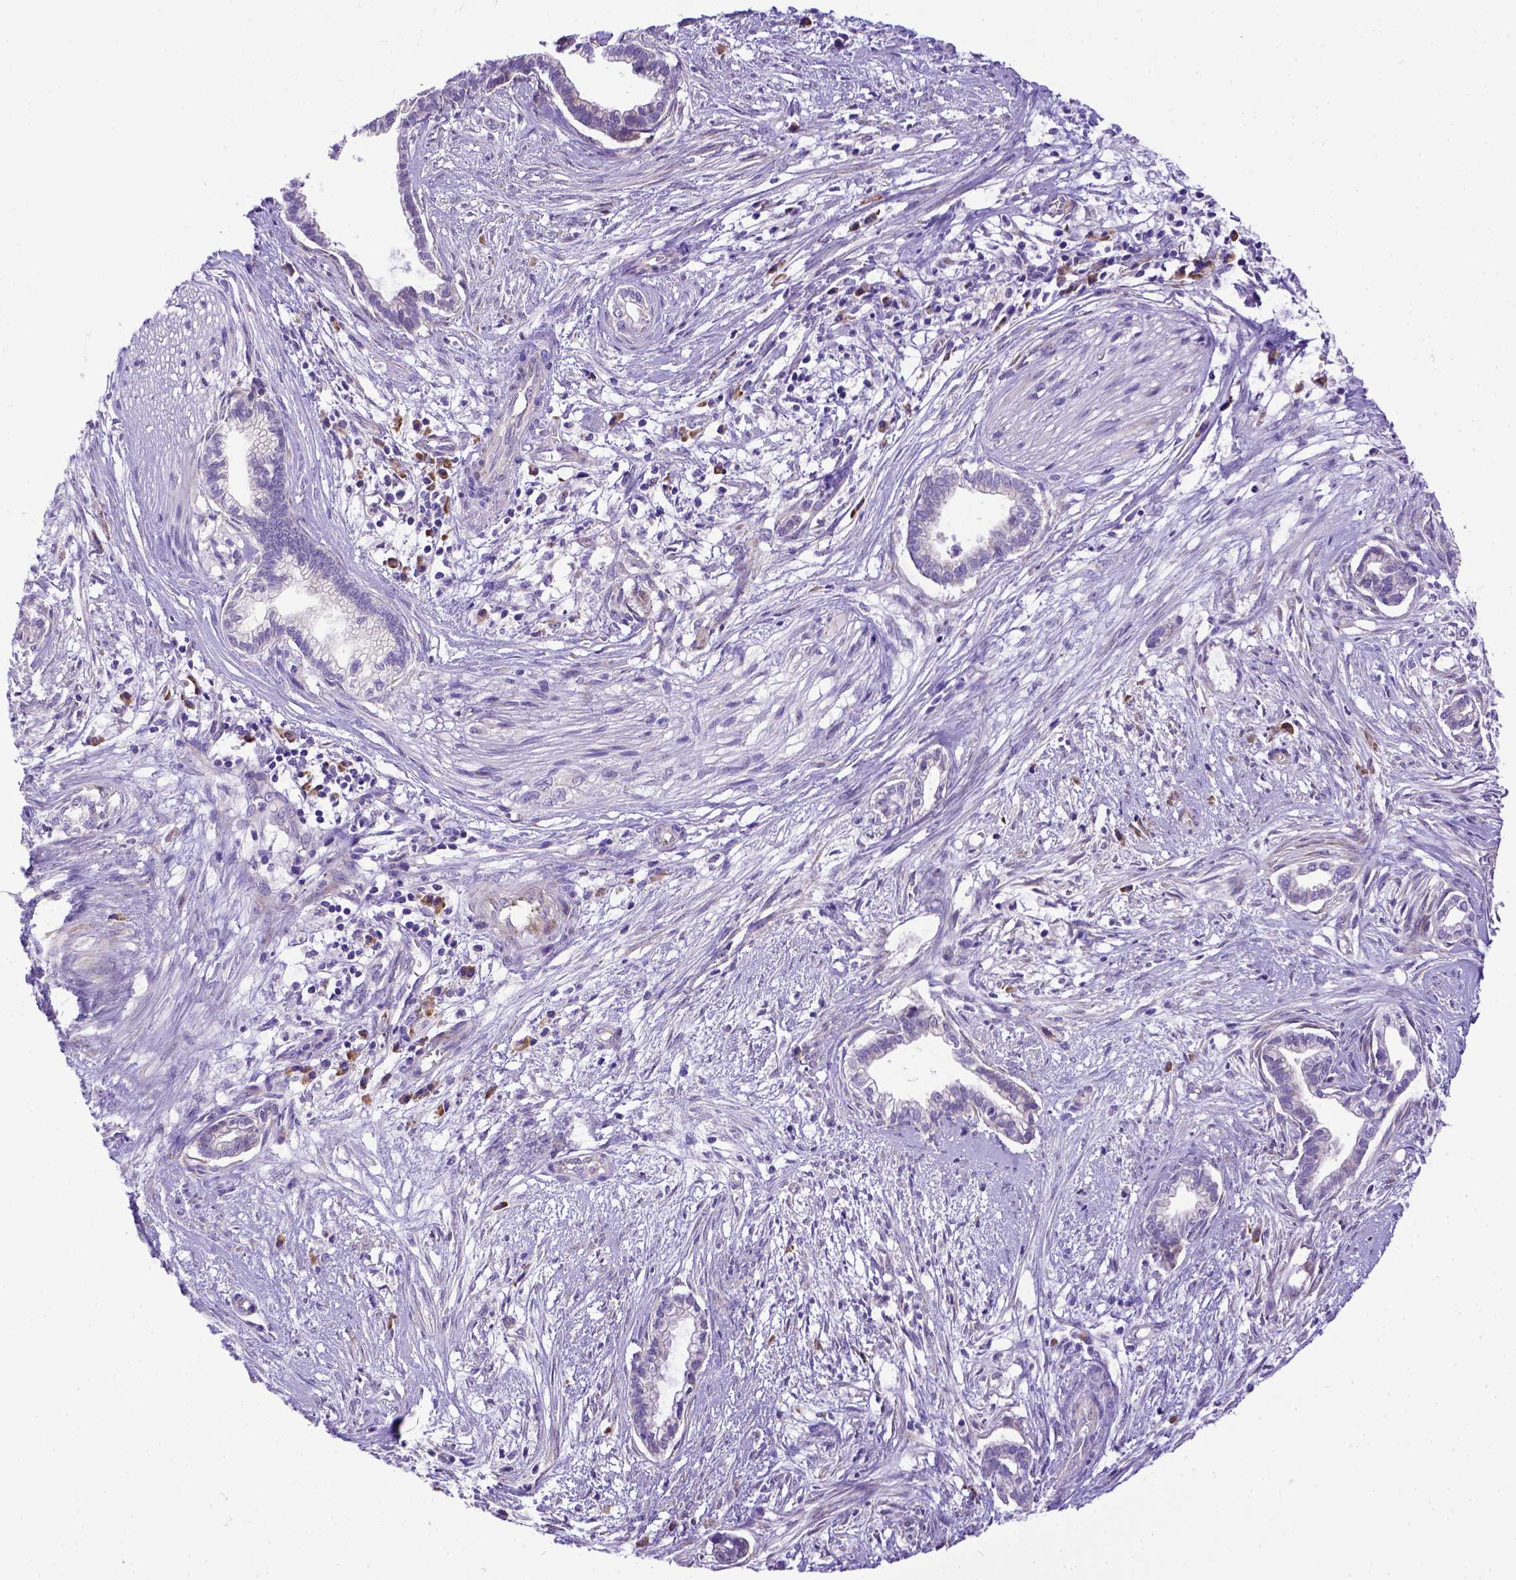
{"staining": {"intensity": "negative", "quantity": "none", "location": "none"}, "tissue": "cervical cancer", "cell_type": "Tumor cells", "image_type": "cancer", "snomed": [{"axis": "morphology", "description": "Adenocarcinoma, NOS"}, {"axis": "topography", "description": "Cervix"}], "caption": "Tumor cells are negative for protein expression in human cervical cancer (adenocarcinoma).", "gene": "CFAP300", "patient": {"sex": "female", "age": 62}}